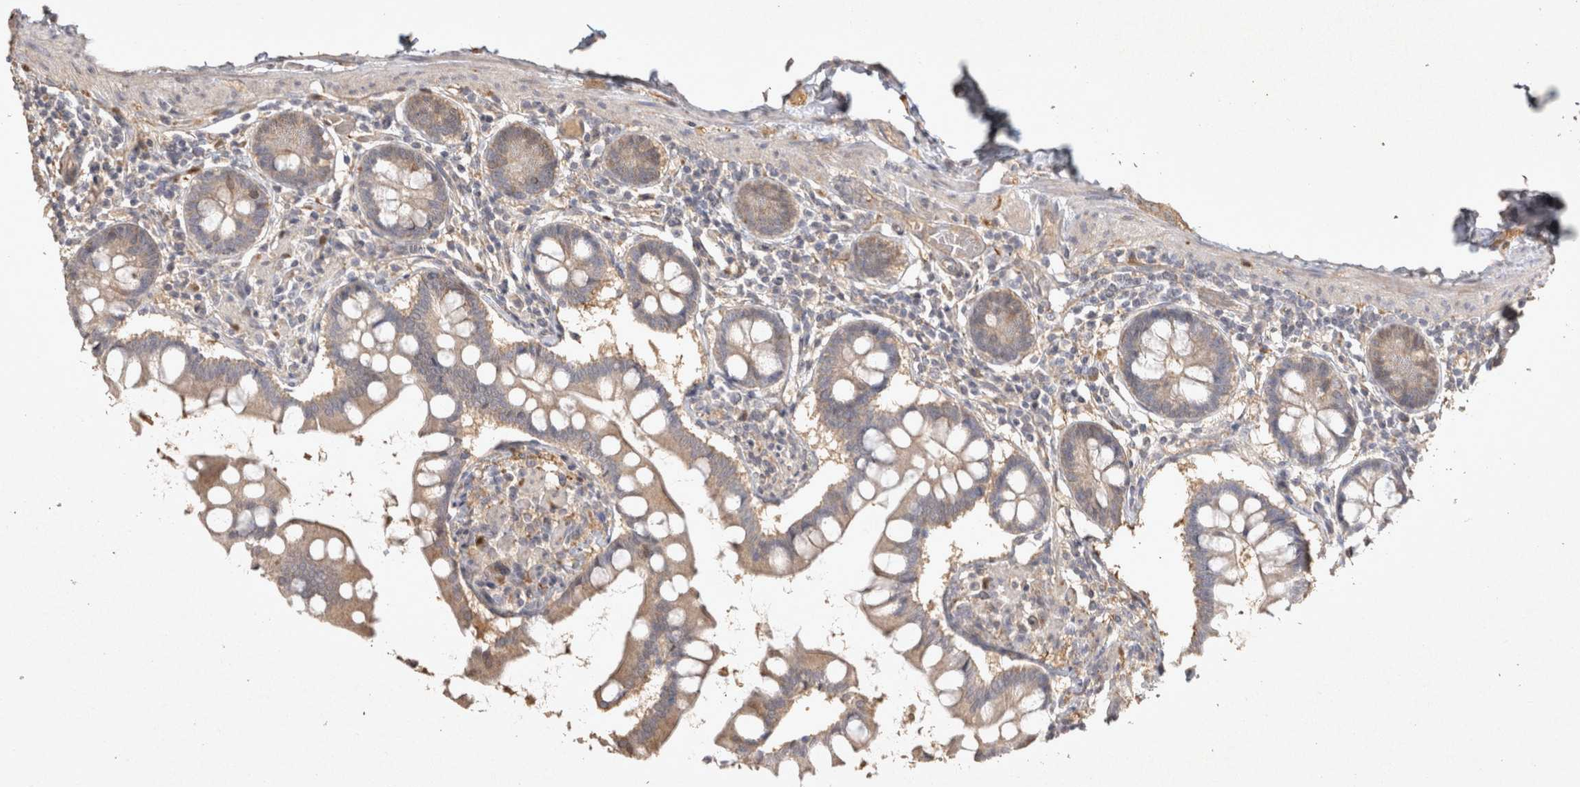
{"staining": {"intensity": "moderate", "quantity": ">75%", "location": "cytoplasmic/membranous"}, "tissue": "small intestine", "cell_type": "Glandular cells", "image_type": "normal", "snomed": [{"axis": "morphology", "description": "Normal tissue, NOS"}, {"axis": "topography", "description": "Small intestine"}], "caption": "Protein expression analysis of unremarkable human small intestine reveals moderate cytoplasmic/membranous positivity in approximately >75% of glandular cells. The protein of interest is shown in brown color, while the nuclei are stained blue.", "gene": "OSTN", "patient": {"sex": "male", "age": 41}}